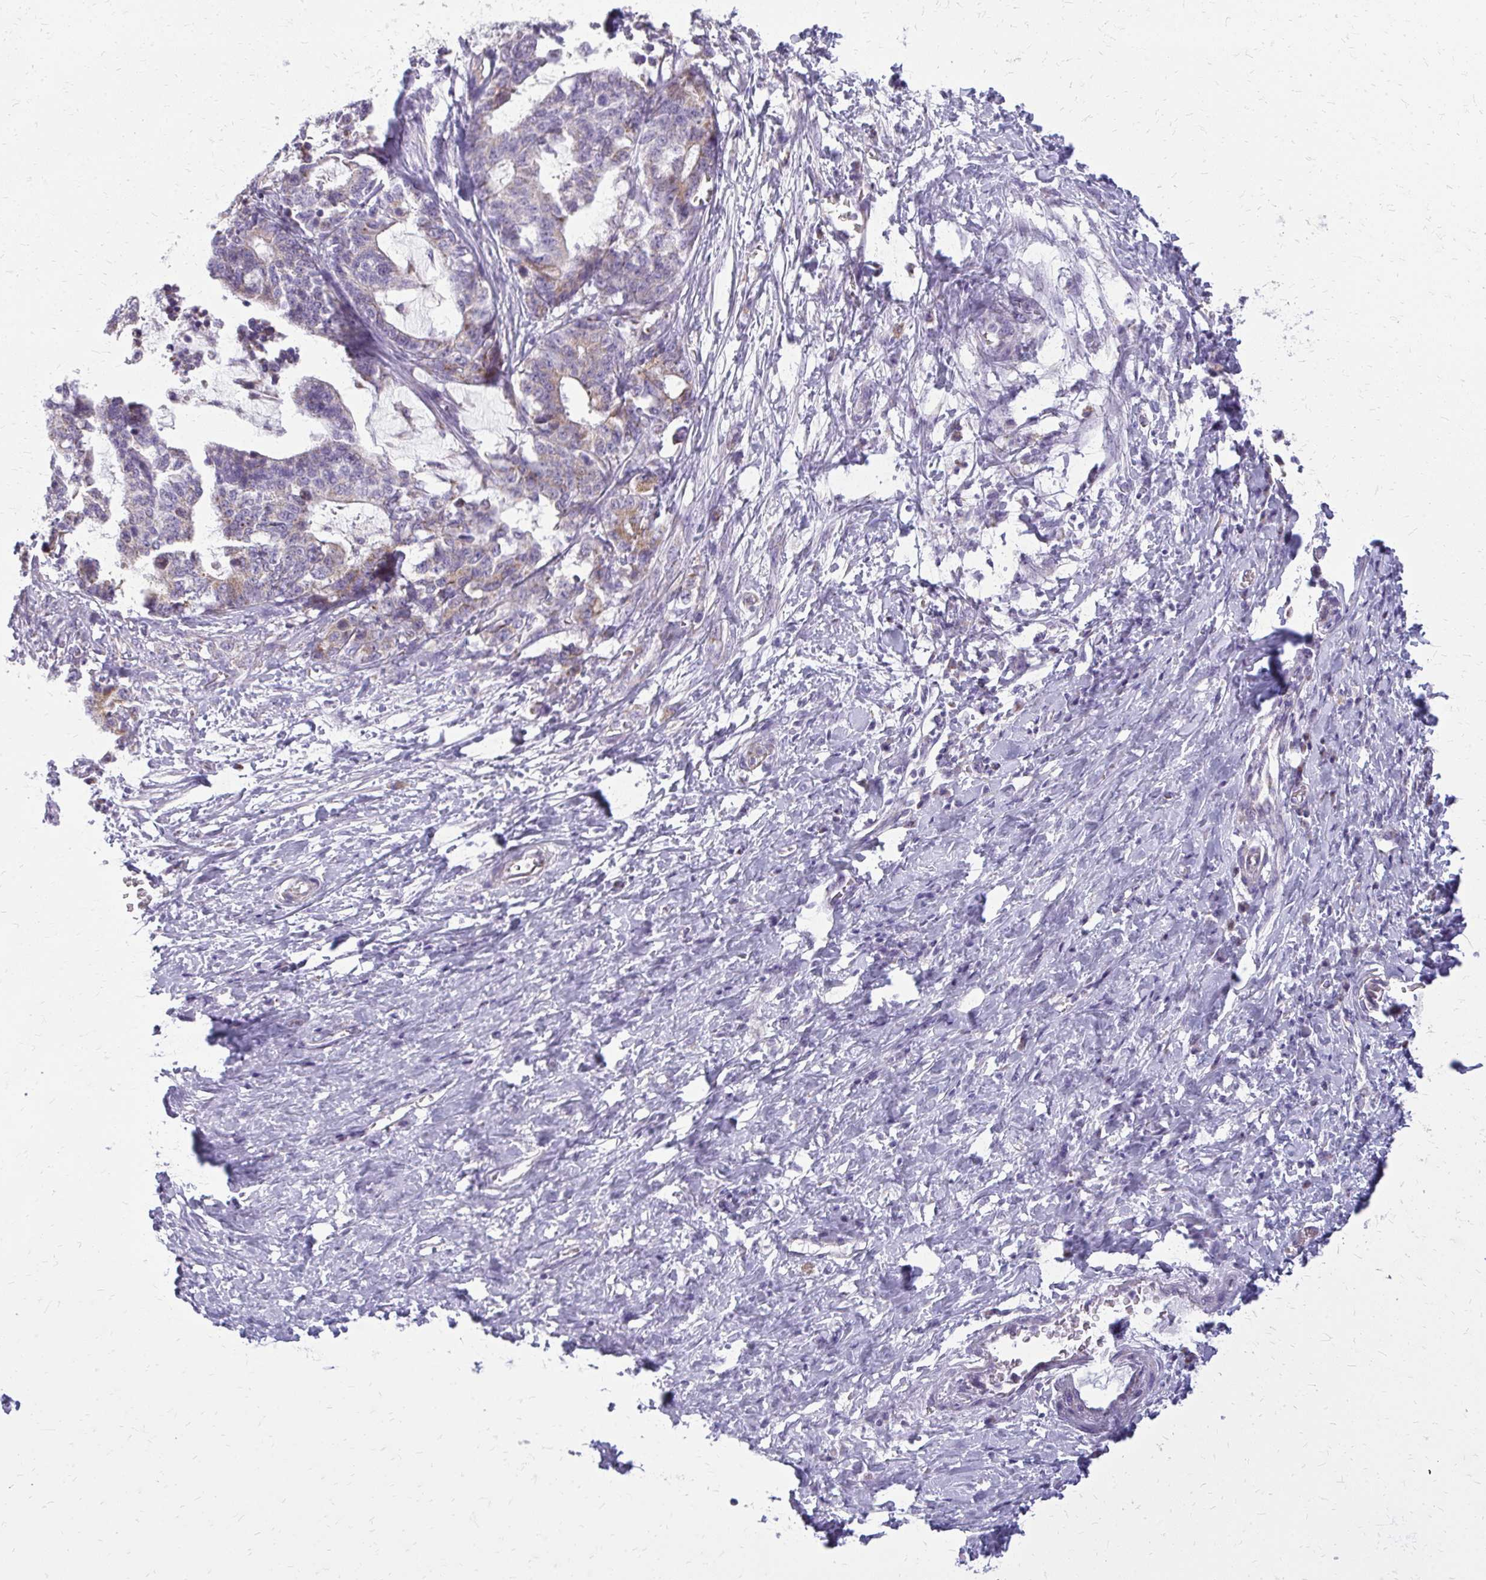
{"staining": {"intensity": "weak", "quantity": "<25%", "location": "cytoplasmic/membranous"}, "tissue": "stomach cancer", "cell_type": "Tumor cells", "image_type": "cancer", "snomed": [{"axis": "morphology", "description": "Normal tissue, NOS"}, {"axis": "morphology", "description": "Adenocarcinoma, NOS"}, {"axis": "topography", "description": "Stomach"}], "caption": "Tumor cells show no significant protein staining in stomach adenocarcinoma. Brightfield microscopy of IHC stained with DAB (3,3'-diaminobenzidine) (brown) and hematoxylin (blue), captured at high magnification.", "gene": "IFIT1", "patient": {"sex": "female", "age": 64}}